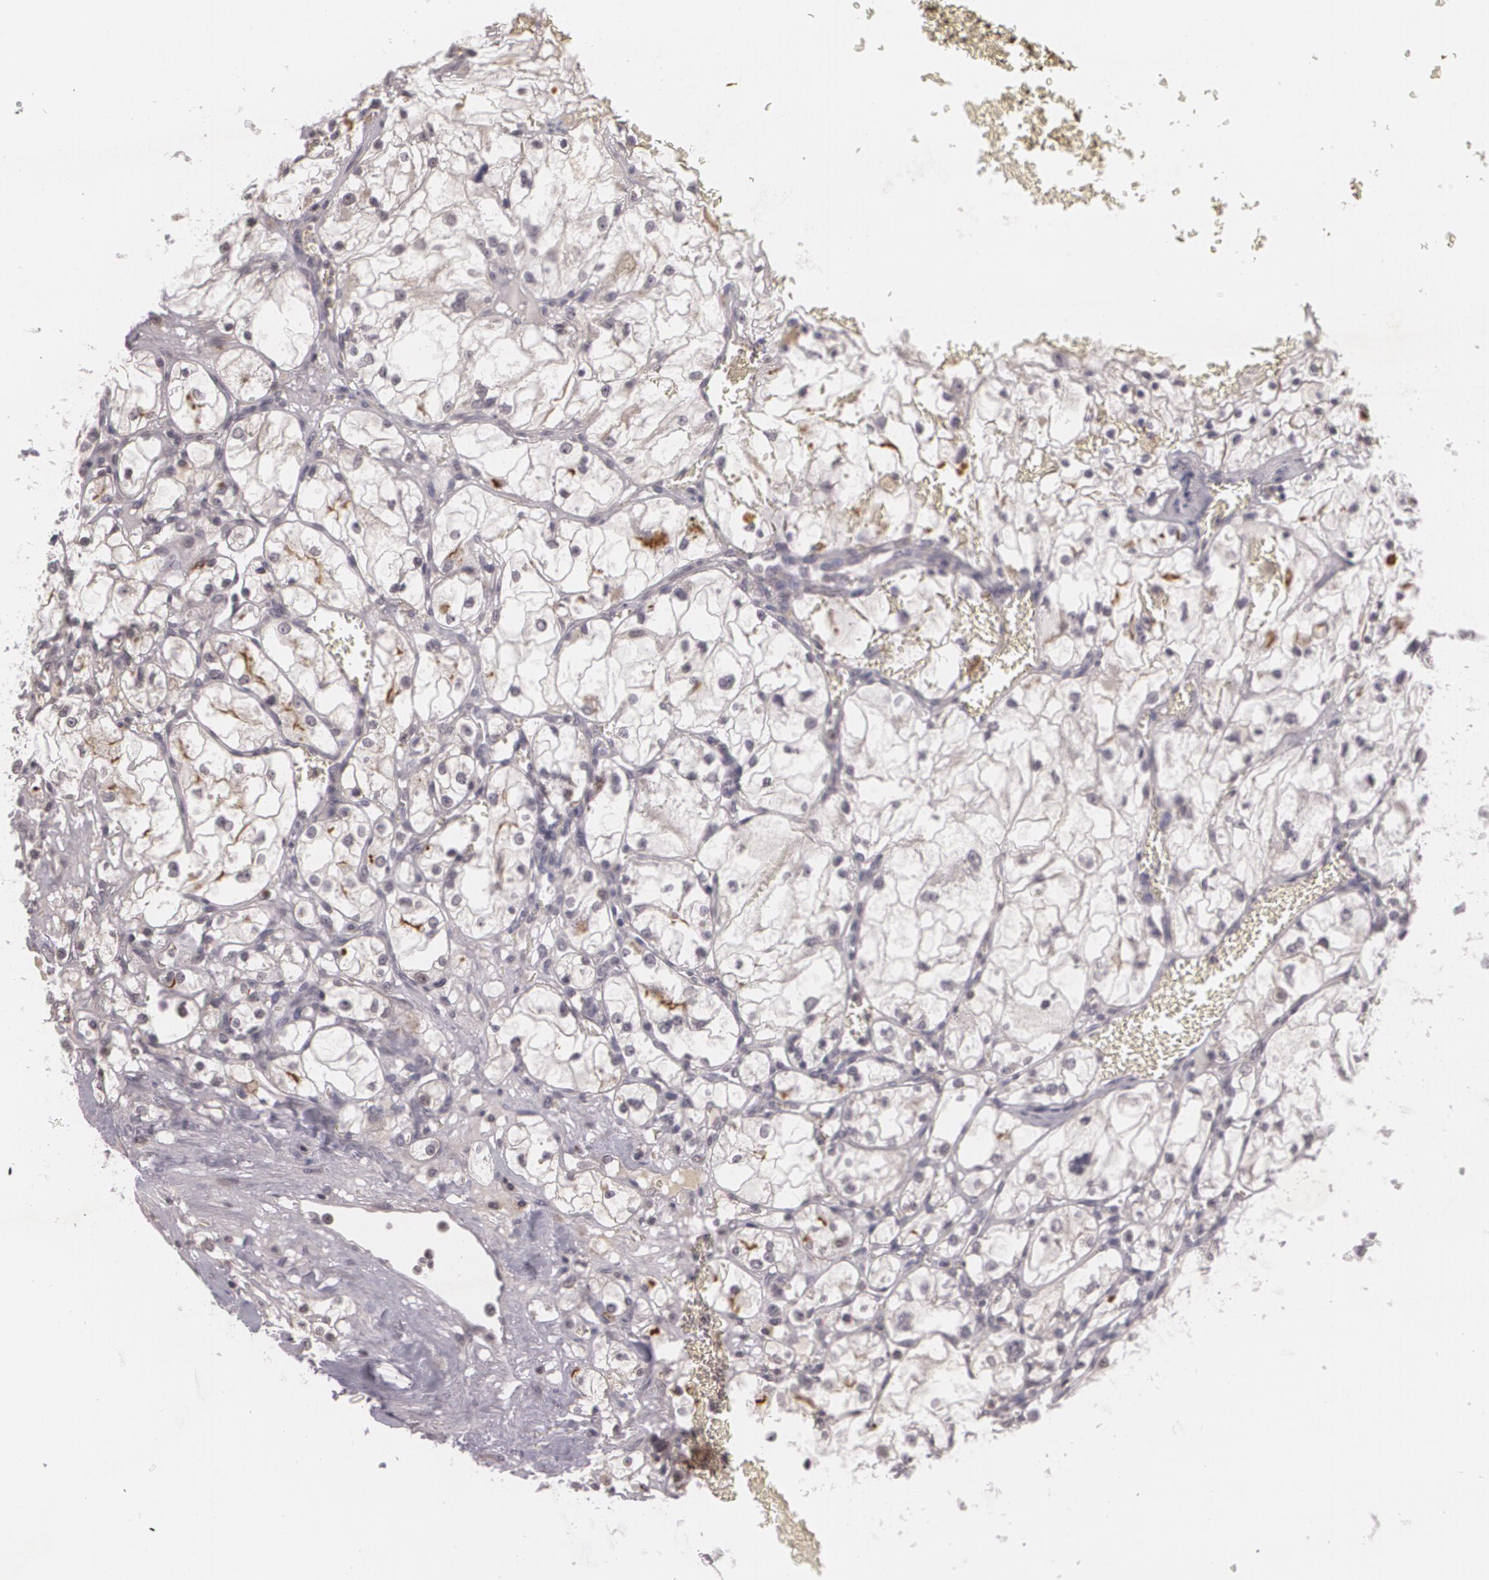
{"staining": {"intensity": "negative", "quantity": "none", "location": "none"}, "tissue": "renal cancer", "cell_type": "Tumor cells", "image_type": "cancer", "snomed": [{"axis": "morphology", "description": "Adenocarcinoma, NOS"}, {"axis": "topography", "description": "Kidney"}], "caption": "A micrograph of human renal cancer (adenocarcinoma) is negative for staining in tumor cells.", "gene": "MUC1", "patient": {"sex": "male", "age": 61}}